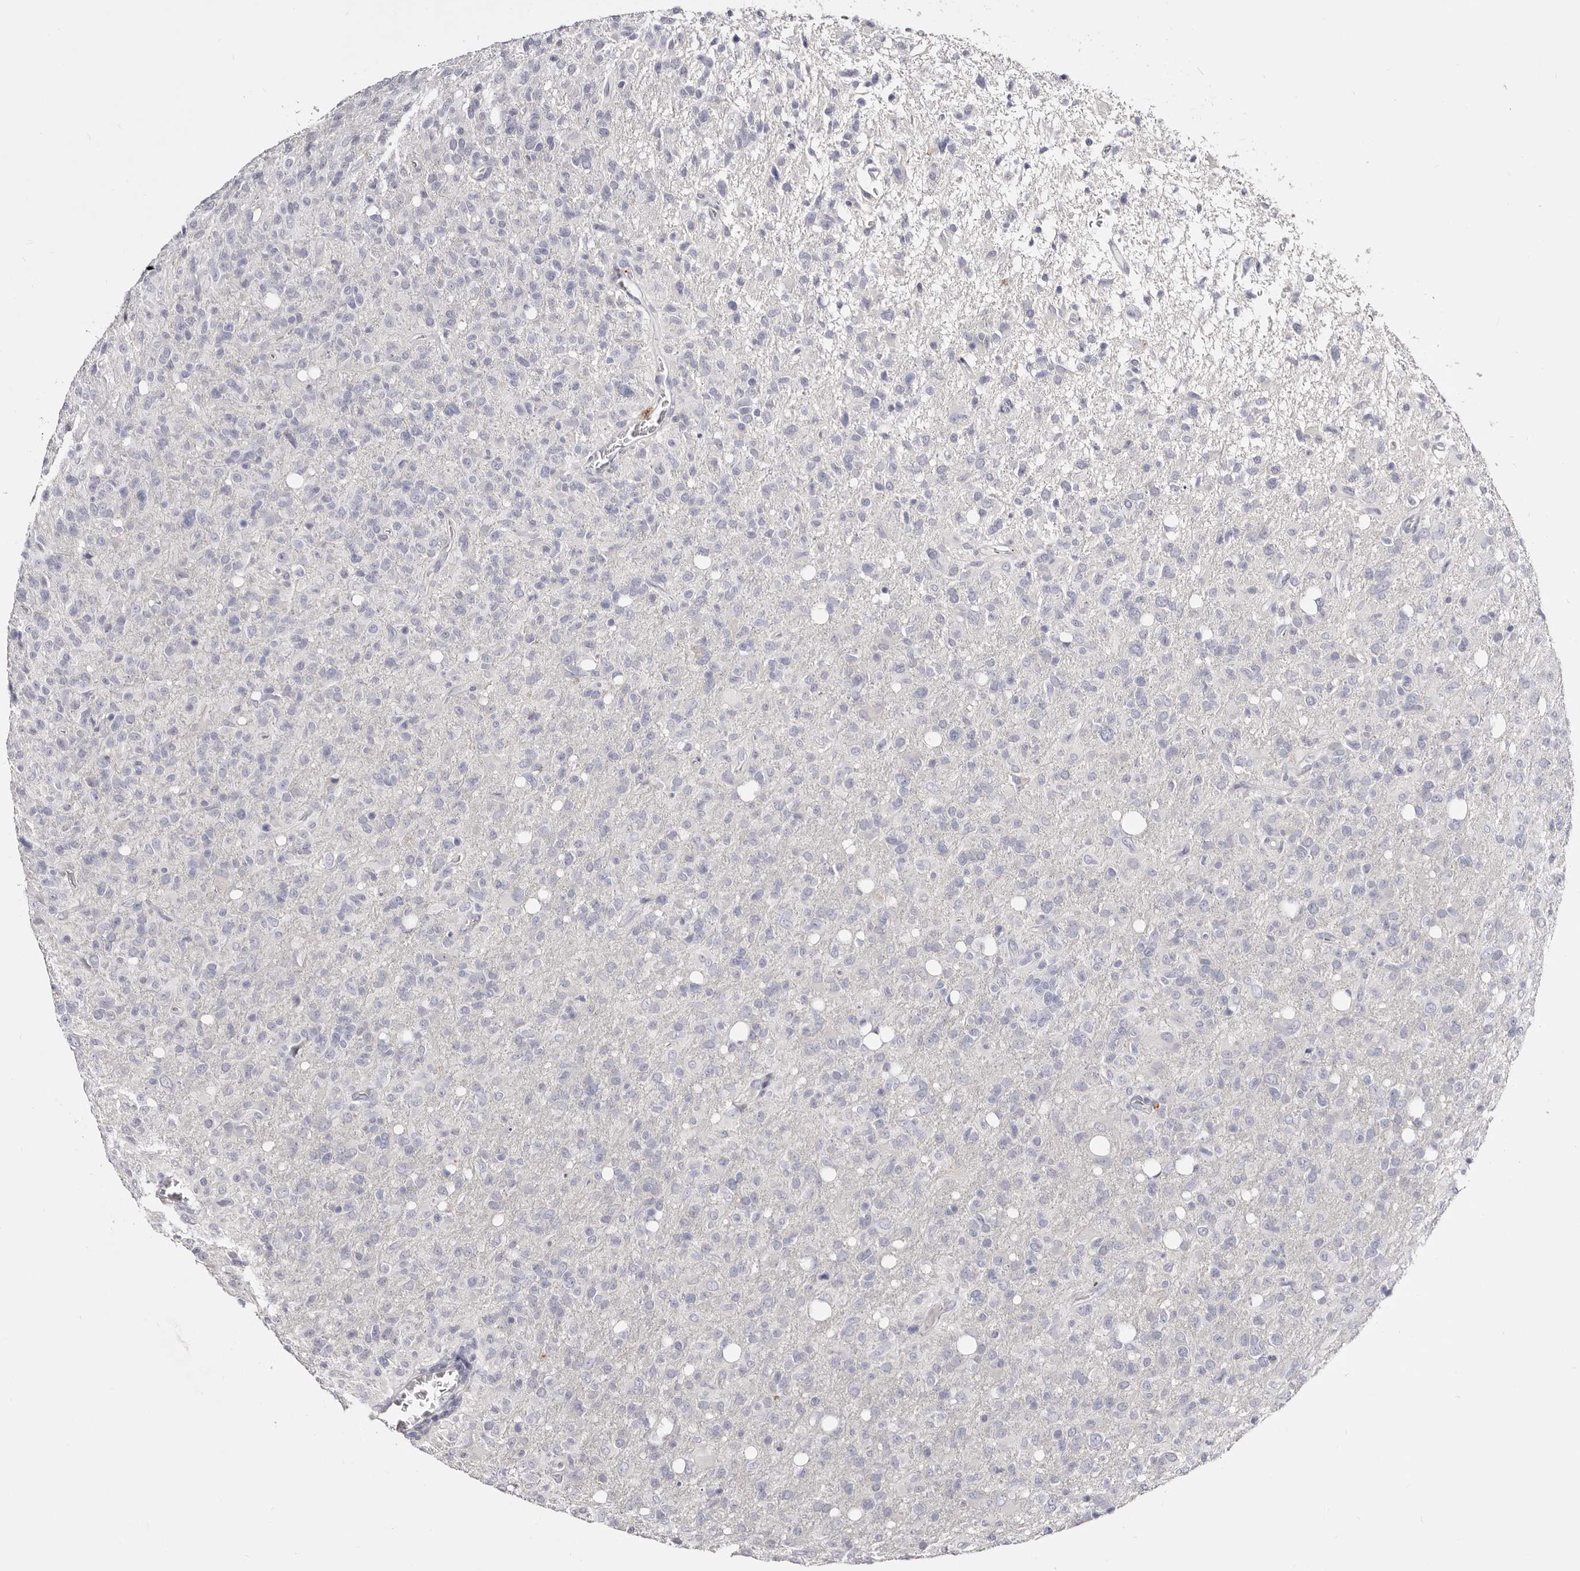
{"staining": {"intensity": "negative", "quantity": "none", "location": "none"}, "tissue": "glioma", "cell_type": "Tumor cells", "image_type": "cancer", "snomed": [{"axis": "morphology", "description": "Glioma, malignant, High grade"}, {"axis": "topography", "description": "Brain"}], "caption": "High power microscopy histopathology image of an immunohistochemistry (IHC) micrograph of malignant glioma (high-grade), revealing no significant expression in tumor cells.", "gene": "AKNAD1", "patient": {"sex": "female", "age": 57}}